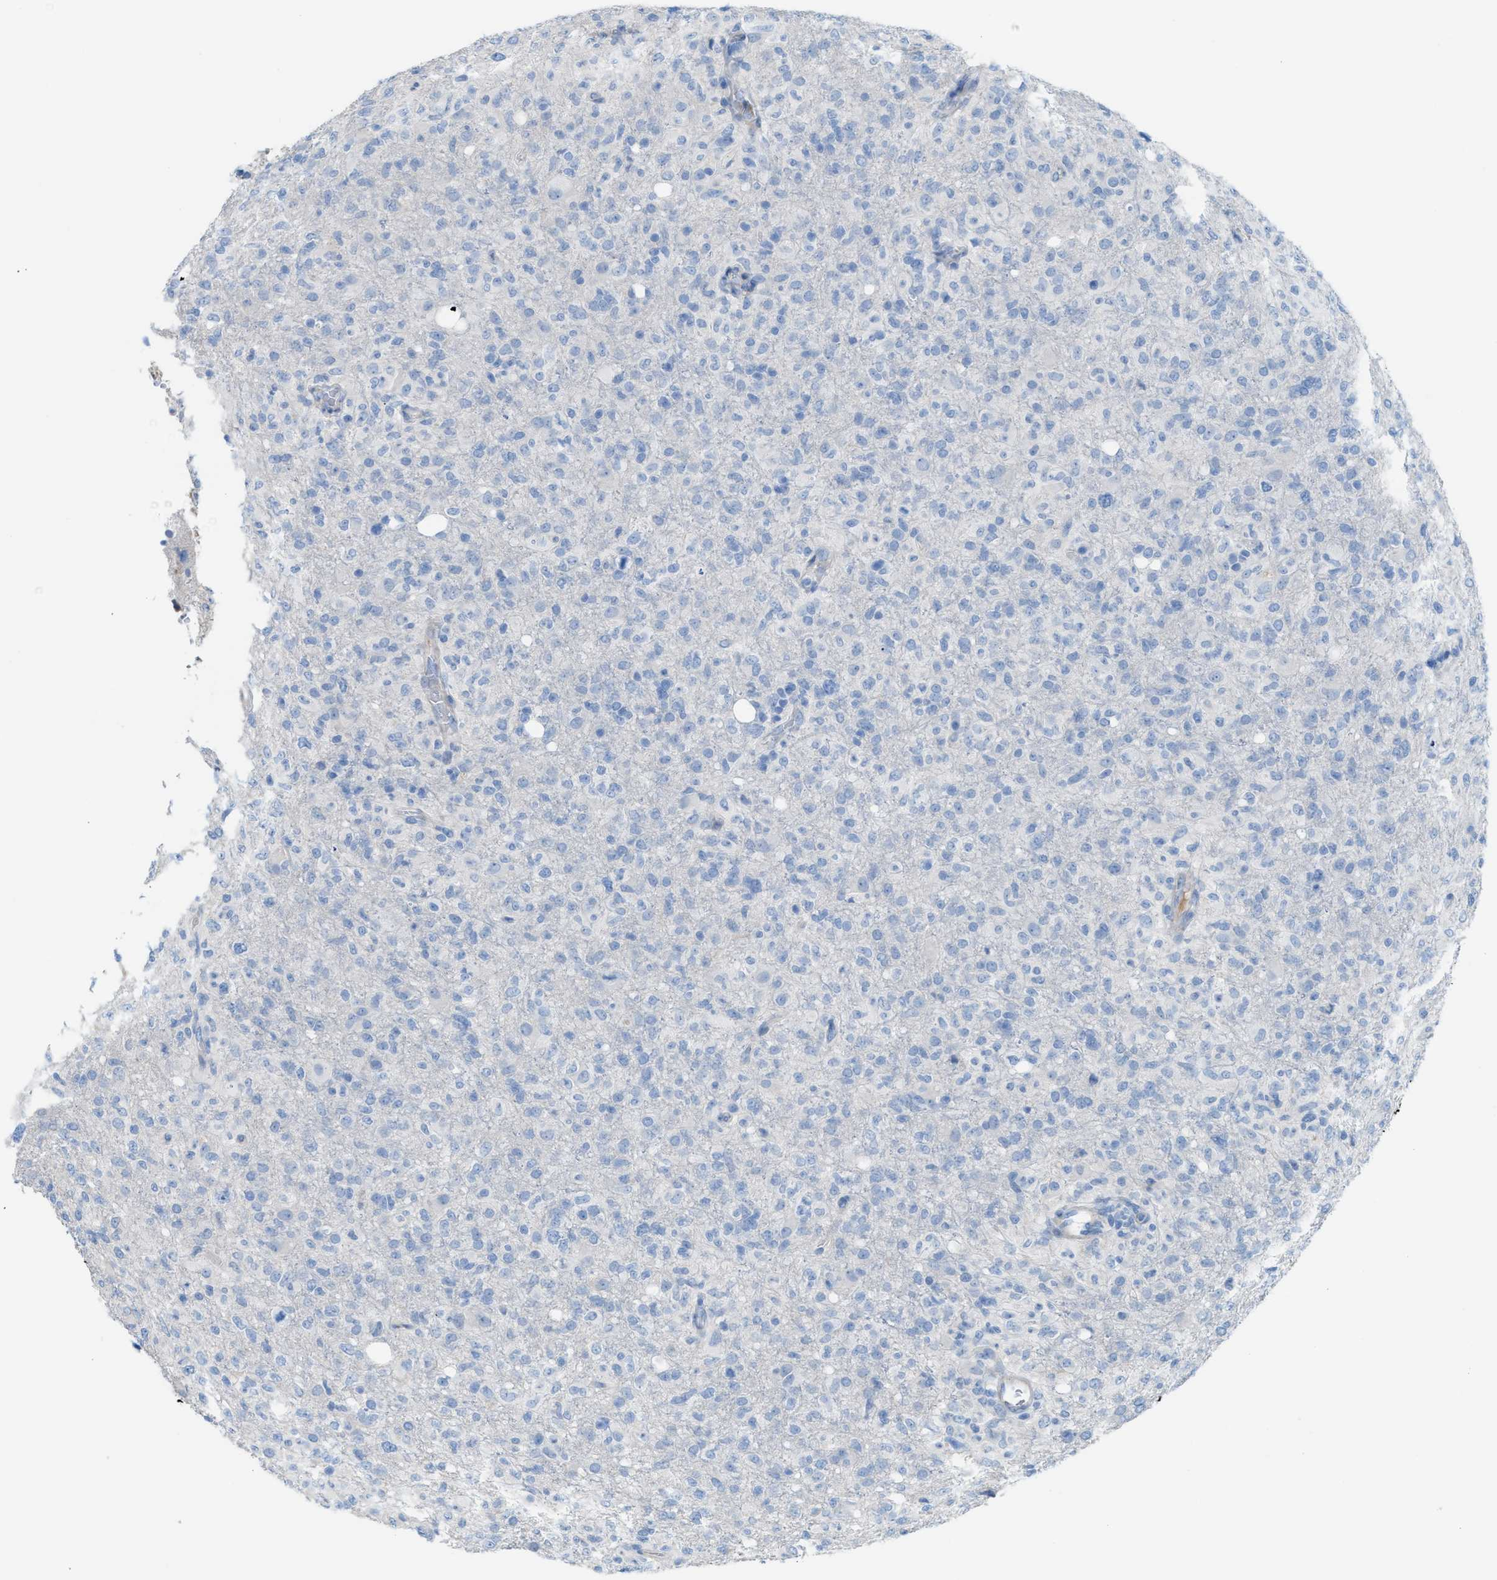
{"staining": {"intensity": "negative", "quantity": "none", "location": "none"}, "tissue": "glioma", "cell_type": "Tumor cells", "image_type": "cancer", "snomed": [{"axis": "morphology", "description": "Glioma, malignant, High grade"}, {"axis": "topography", "description": "Brain"}], "caption": "Immunohistochemical staining of human glioma displays no significant positivity in tumor cells. The staining is performed using DAB (3,3'-diaminobenzidine) brown chromogen with nuclei counter-stained in using hematoxylin.", "gene": "MPP3", "patient": {"sex": "male", "age": 33}}